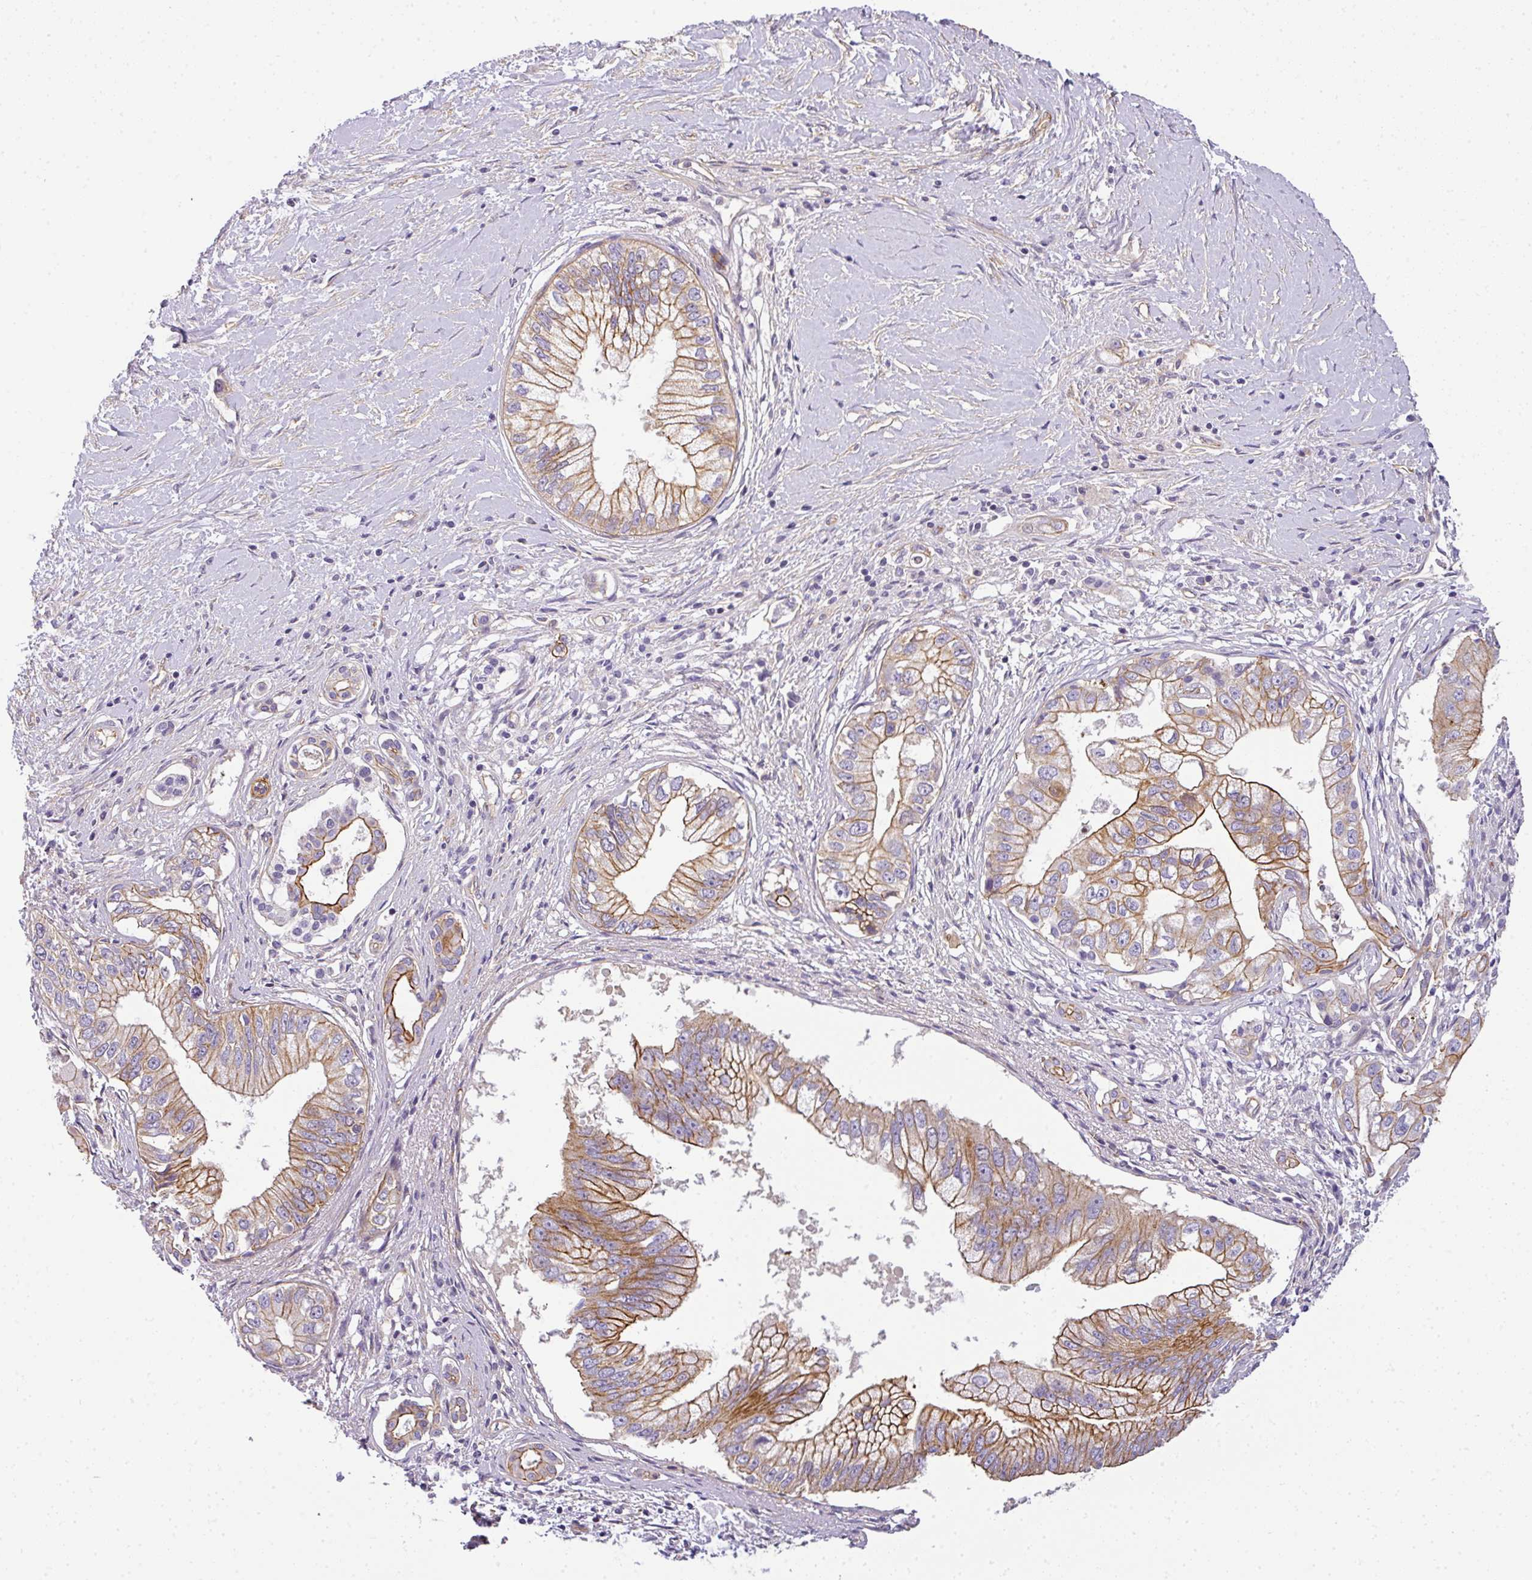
{"staining": {"intensity": "moderate", "quantity": ">75%", "location": "cytoplasmic/membranous"}, "tissue": "pancreatic cancer", "cell_type": "Tumor cells", "image_type": "cancer", "snomed": [{"axis": "morphology", "description": "Adenocarcinoma, NOS"}, {"axis": "topography", "description": "Pancreas"}], "caption": "DAB immunohistochemical staining of pancreatic adenocarcinoma demonstrates moderate cytoplasmic/membranous protein expression in approximately >75% of tumor cells.", "gene": "OR11H4", "patient": {"sex": "male", "age": 70}}